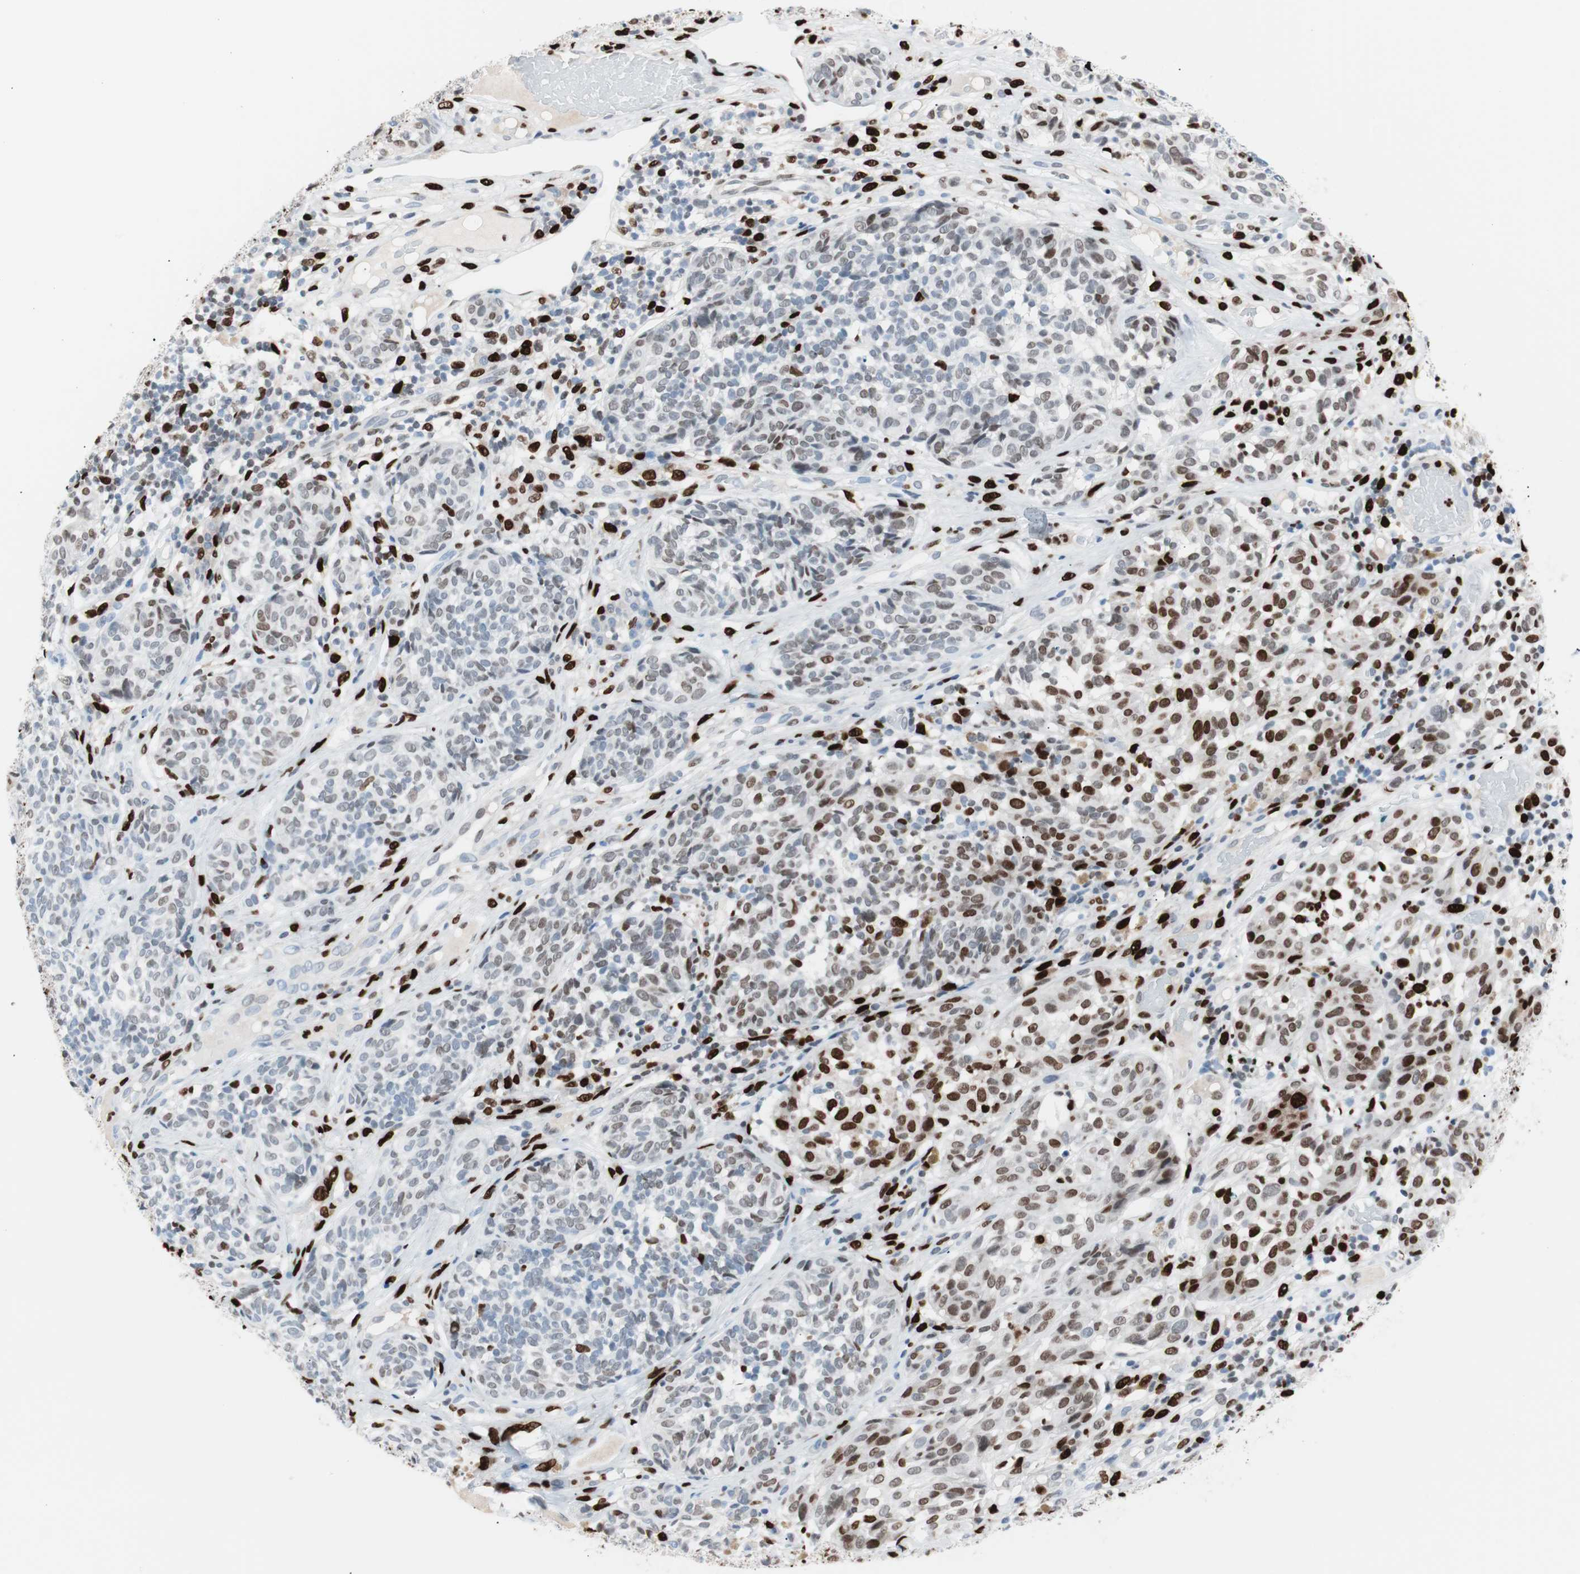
{"staining": {"intensity": "strong", "quantity": "25%-75%", "location": "nuclear"}, "tissue": "melanoma", "cell_type": "Tumor cells", "image_type": "cancer", "snomed": [{"axis": "morphology", "description": "Malignant melanoma, NOS"}, {"axis": "topography", "description": "Skin"}], "caption": "The micrograph exhibits staining of melanoma, revealing strong nuclear protein expression (brown color) within tumor cells.", "gene": "CEBPB", "patient": {"sex": "female", "age": 46}}